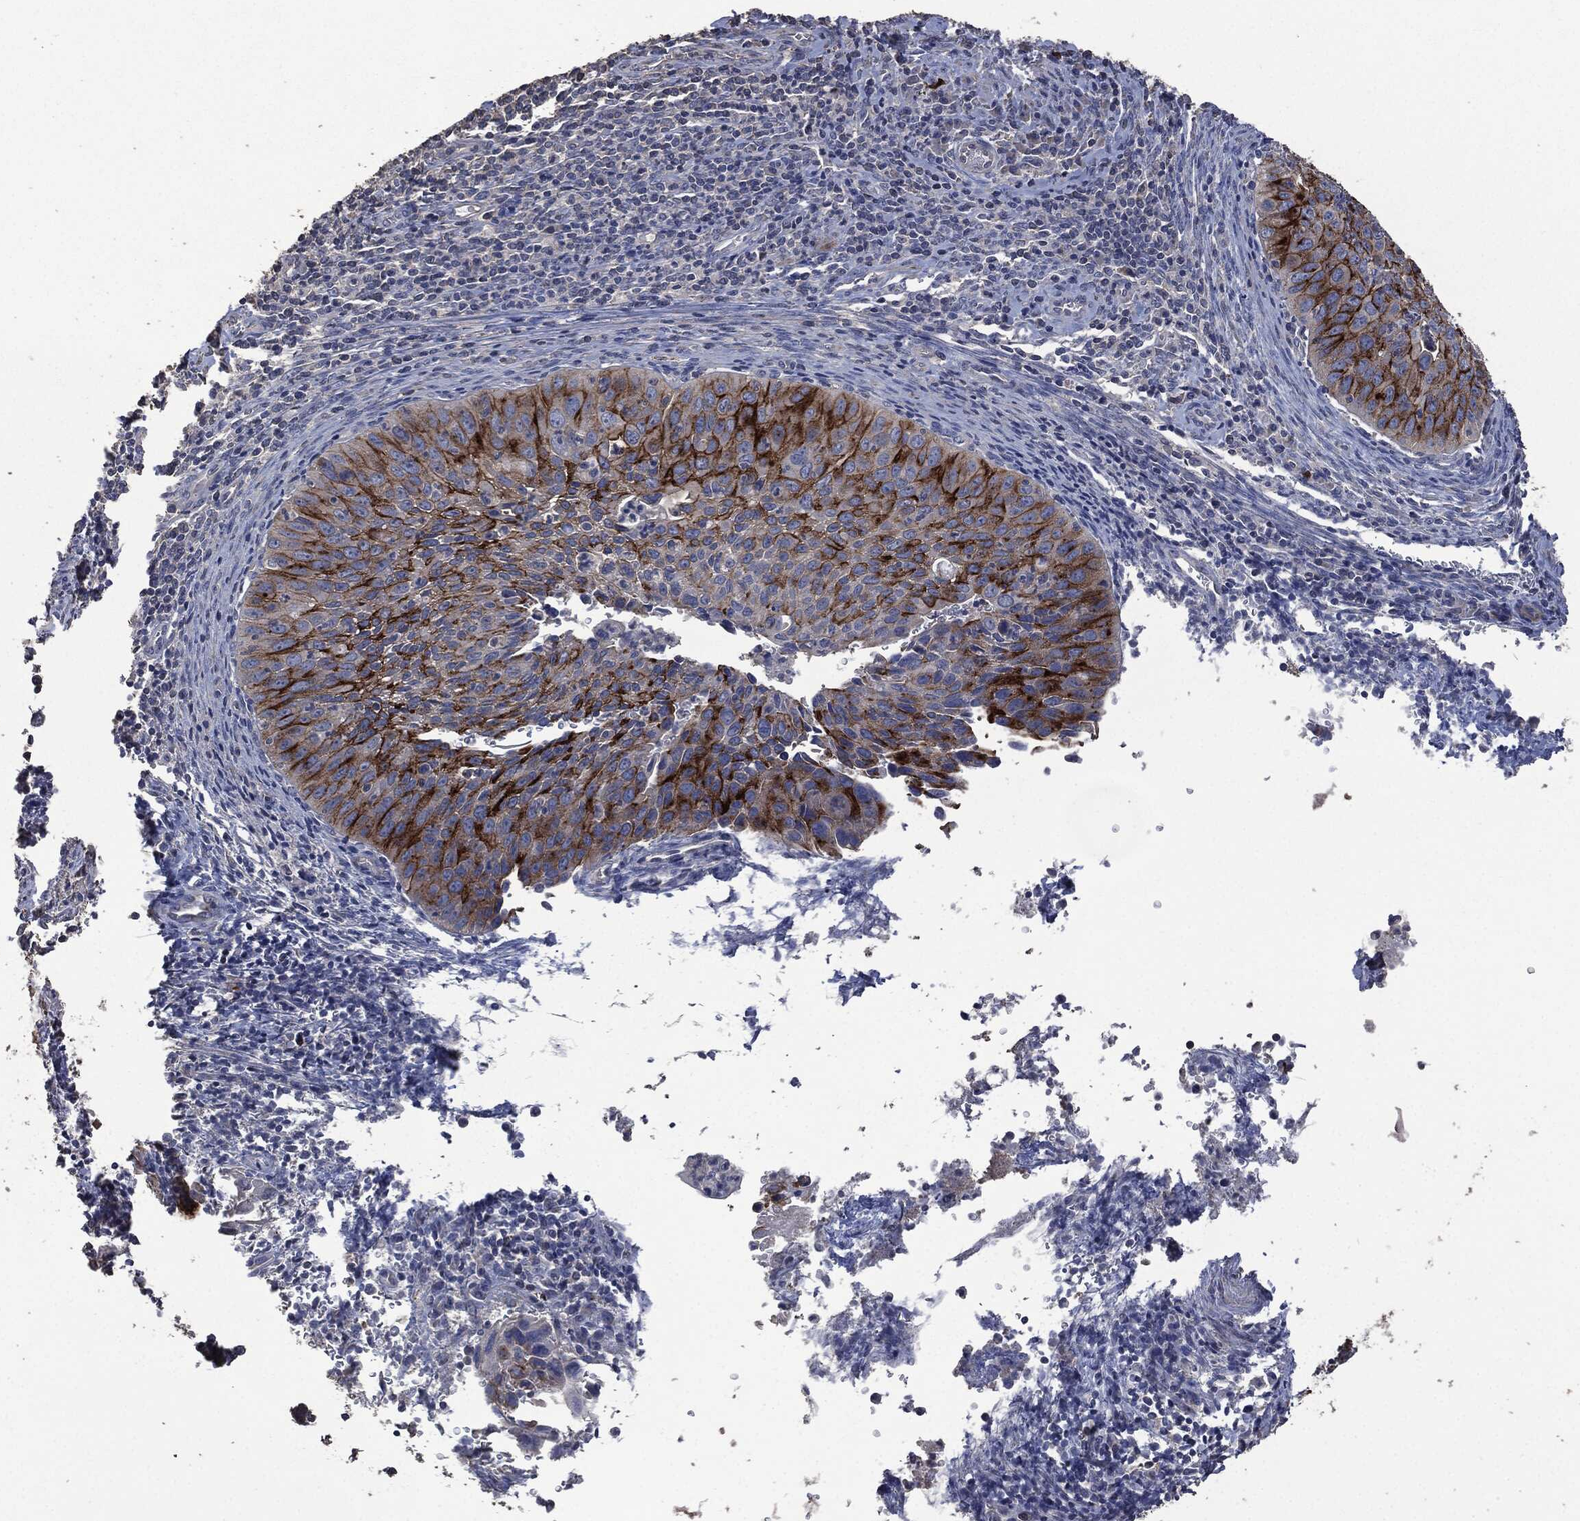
{"staining": {"intensity": "strong", "quantity": "25%-75%", "location": "cytoplasmic/membranous"}, "tissue": "cervical cancer", "cell_type": "Tumor cells", "image_type": "cancer", "snomed": [{"axis": "morphology", "description": "Squamous cell carcinoma, NOS"}, {"axis": "topography", "description": "Cervix"}], "caption": "Protein expression analysis of cervical cancer demonstrates strong cytoplasmic/membranous expression in about 25%-75% of tumor cells.", "gene": "MSLN", "patient": {"sex": "female", "age": 26}}